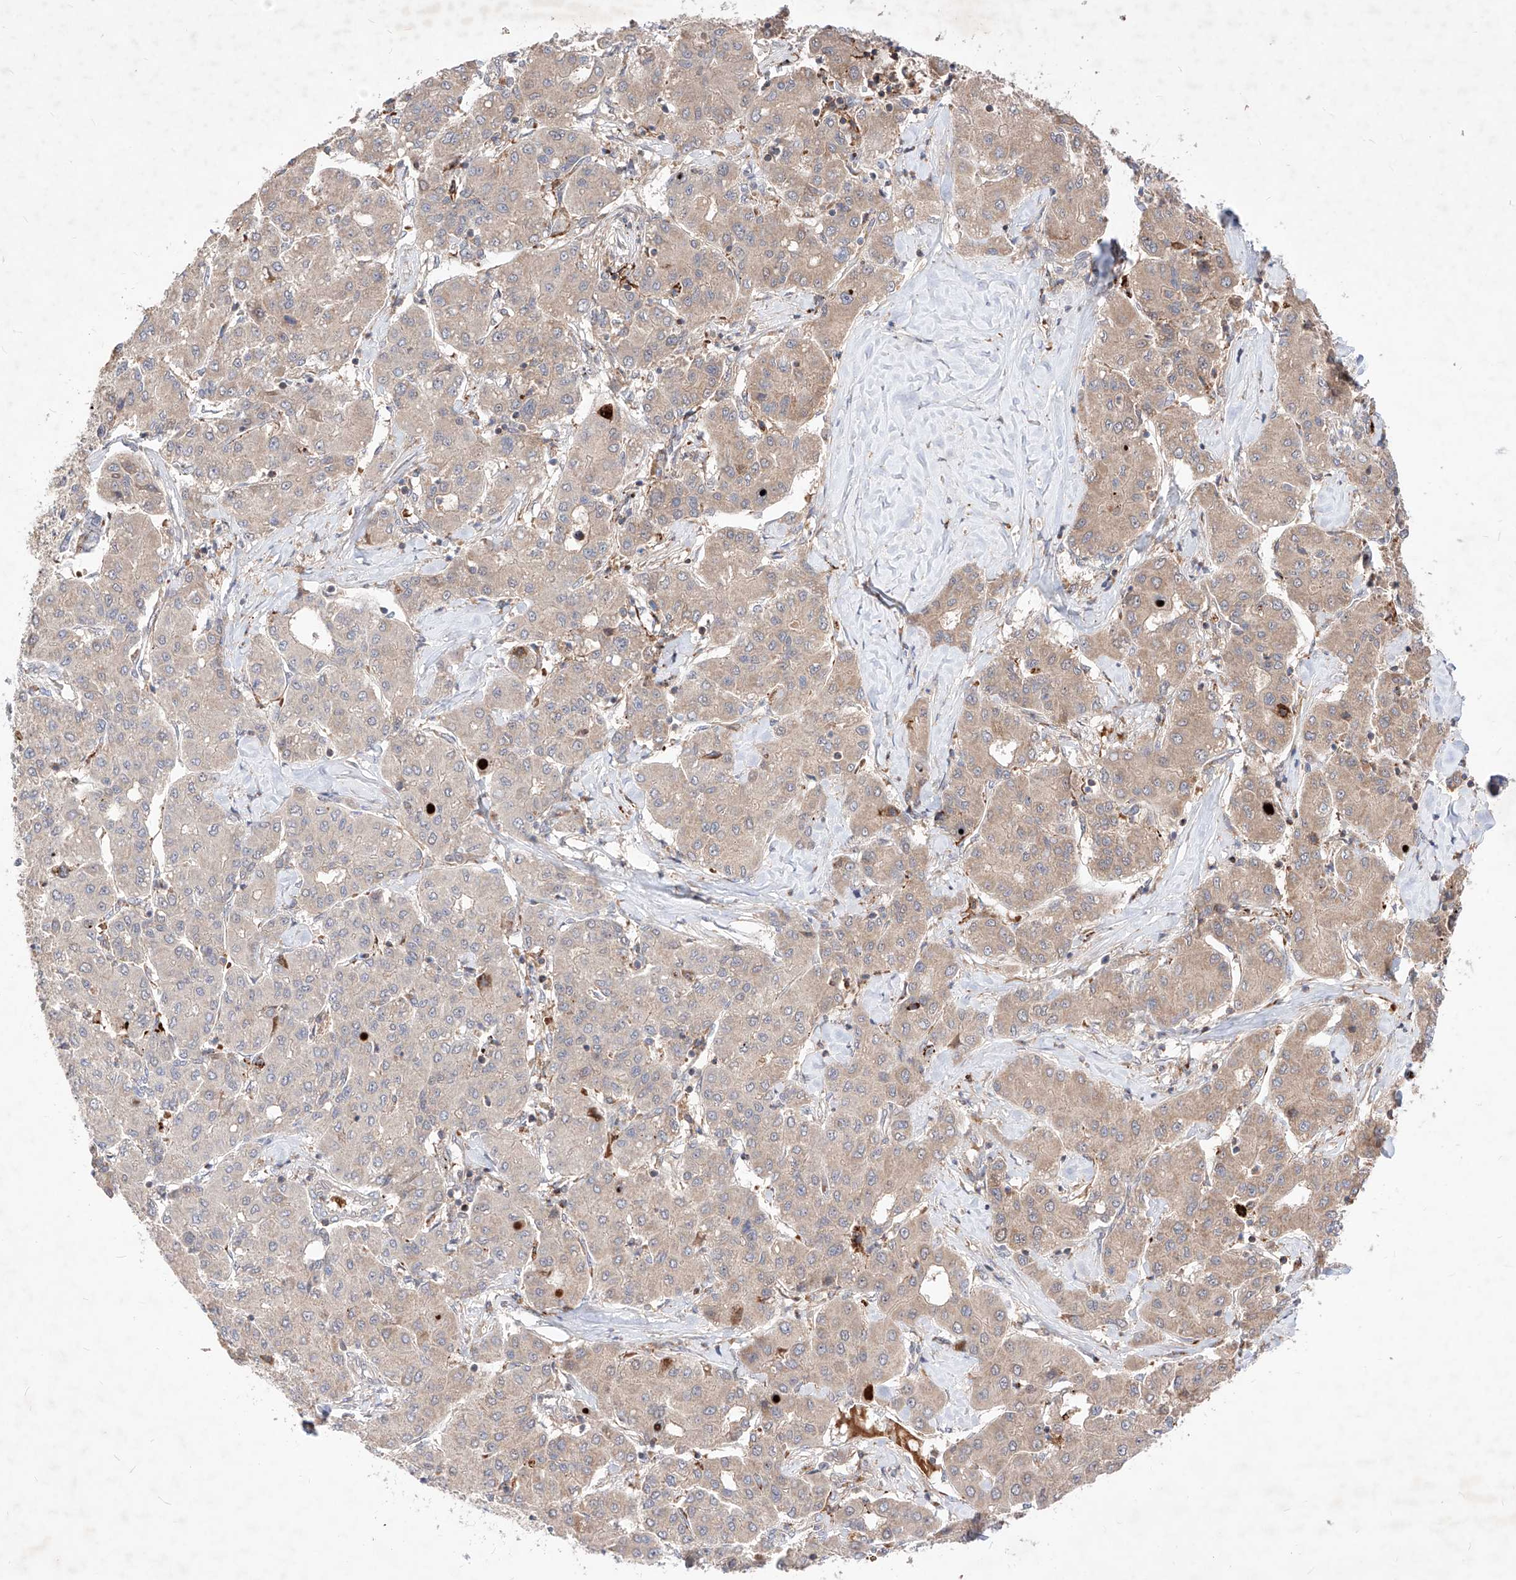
{"staining": {"intensity": "weak", "quantity": "25%-75%", "location": "cytoplasmic/membranous"}, "tissue": "liver cancer", "cell_type": "Tumor cells", "image_type": "cancer", "snomed": [{"axis": "morphology", "description": "Carcinoma, Hepatocellular, NOS"}, {"axis": "topography", "description": "Liver"}], "caption": "Liver cancer (hepatocellular carcinoma) tissue shows weak cytoplasmic/membranous staining in approximately 25%-75% of tumor cells, visualized by immunohistochemistry.", "gene": "TSNAX", "patient": {"sex": "male", "age": 65}}